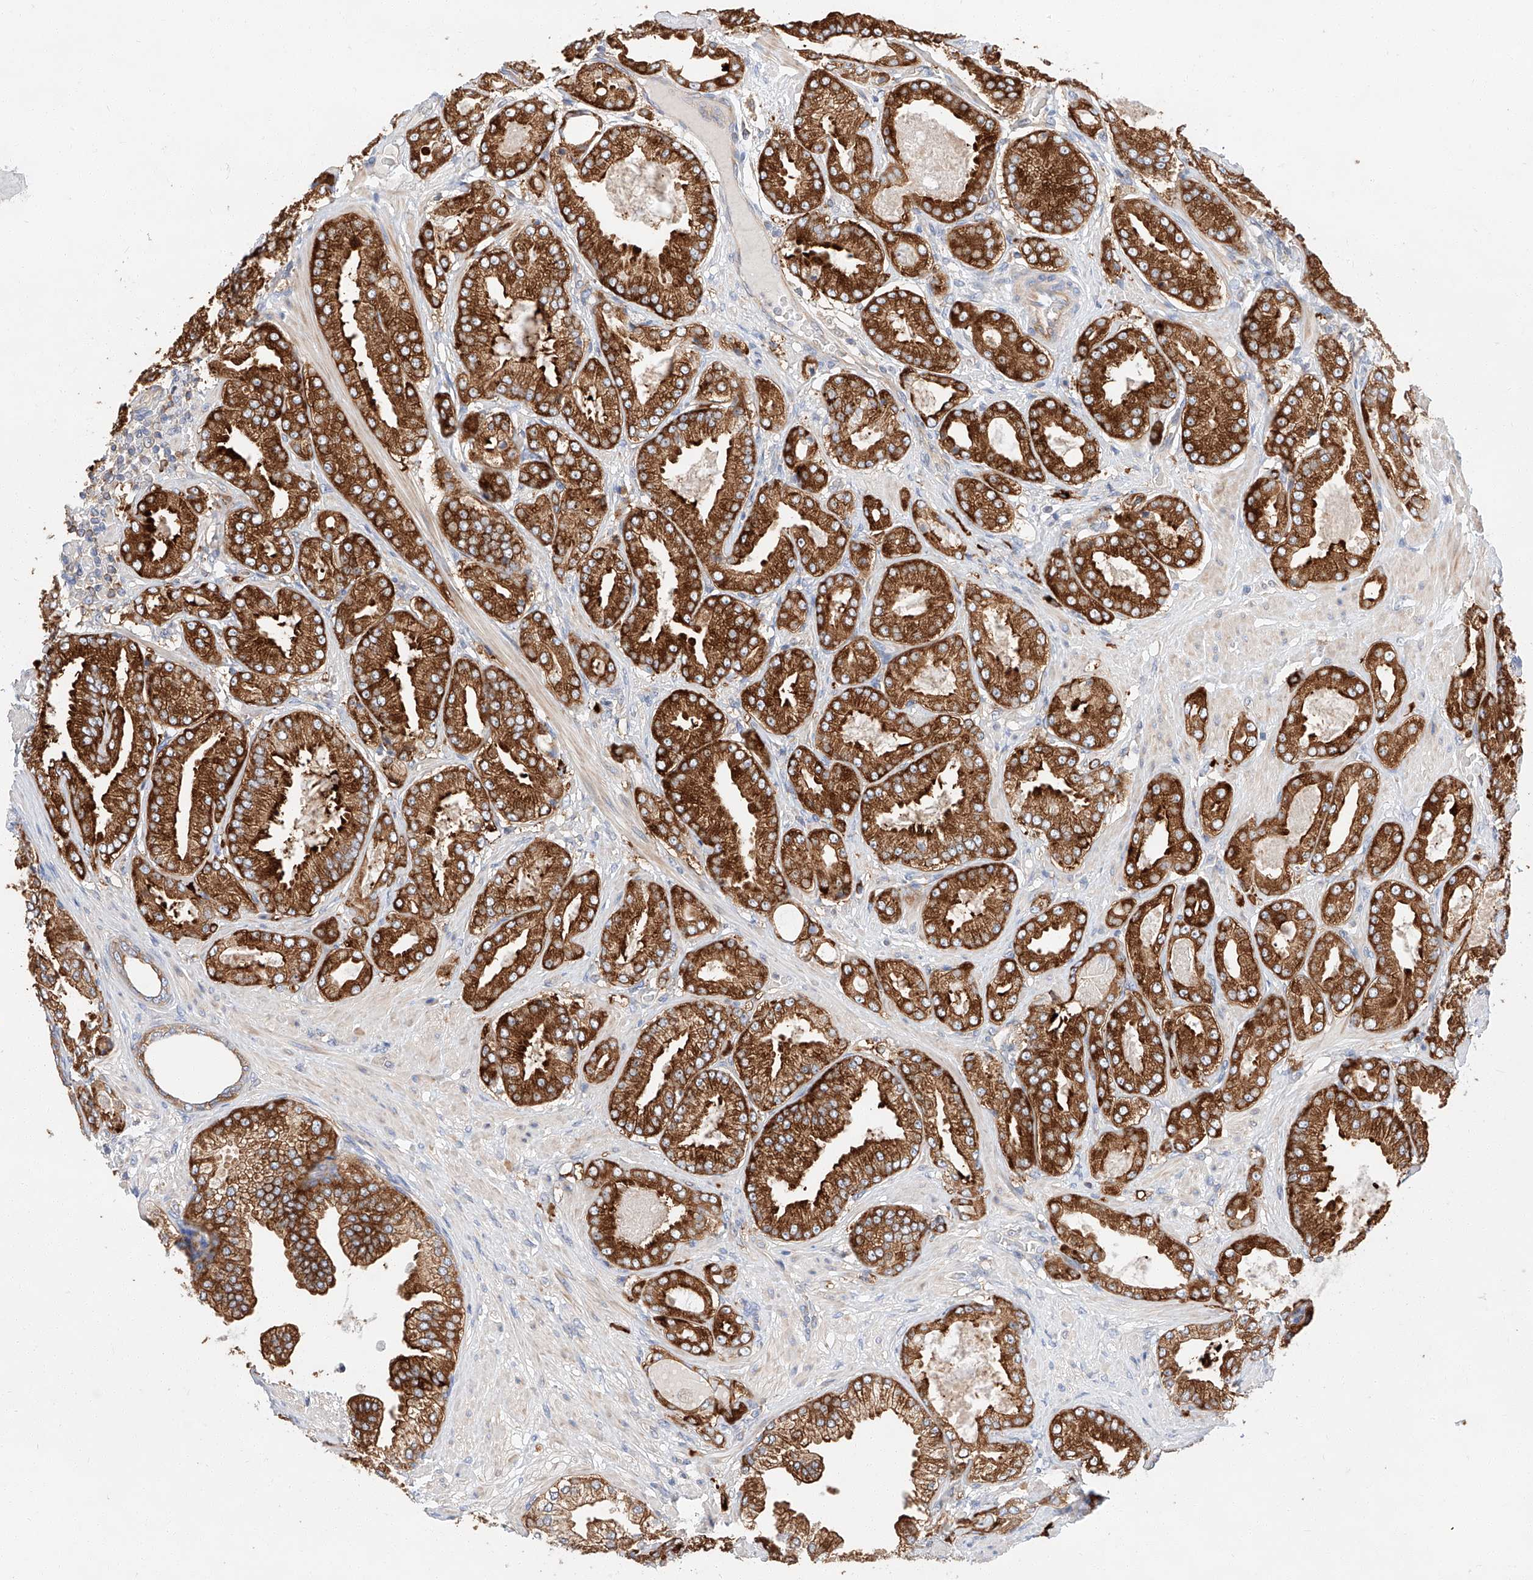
{"staining": {"intensity": "strong", "quantity": ">75%", "location": "cytoplasmic/membranous"}, "tissue": "prostate cancer", "cell_type": "Tumor cells", "image_type": "cancer", "snomed": [{"axis": "morphology", "description": "Adenocarcinoma, Low grade"}, {"axis": "topography", "description": "Prostate"}], "caption": "Tumor cells demonstrate strong cytoplasmic/membranous expression in approximately >75% of cells in adenocarcinoma (low-grade) (prostate).", "gene": "GLMN", "patient": {"sex": "male", "age": 63}}